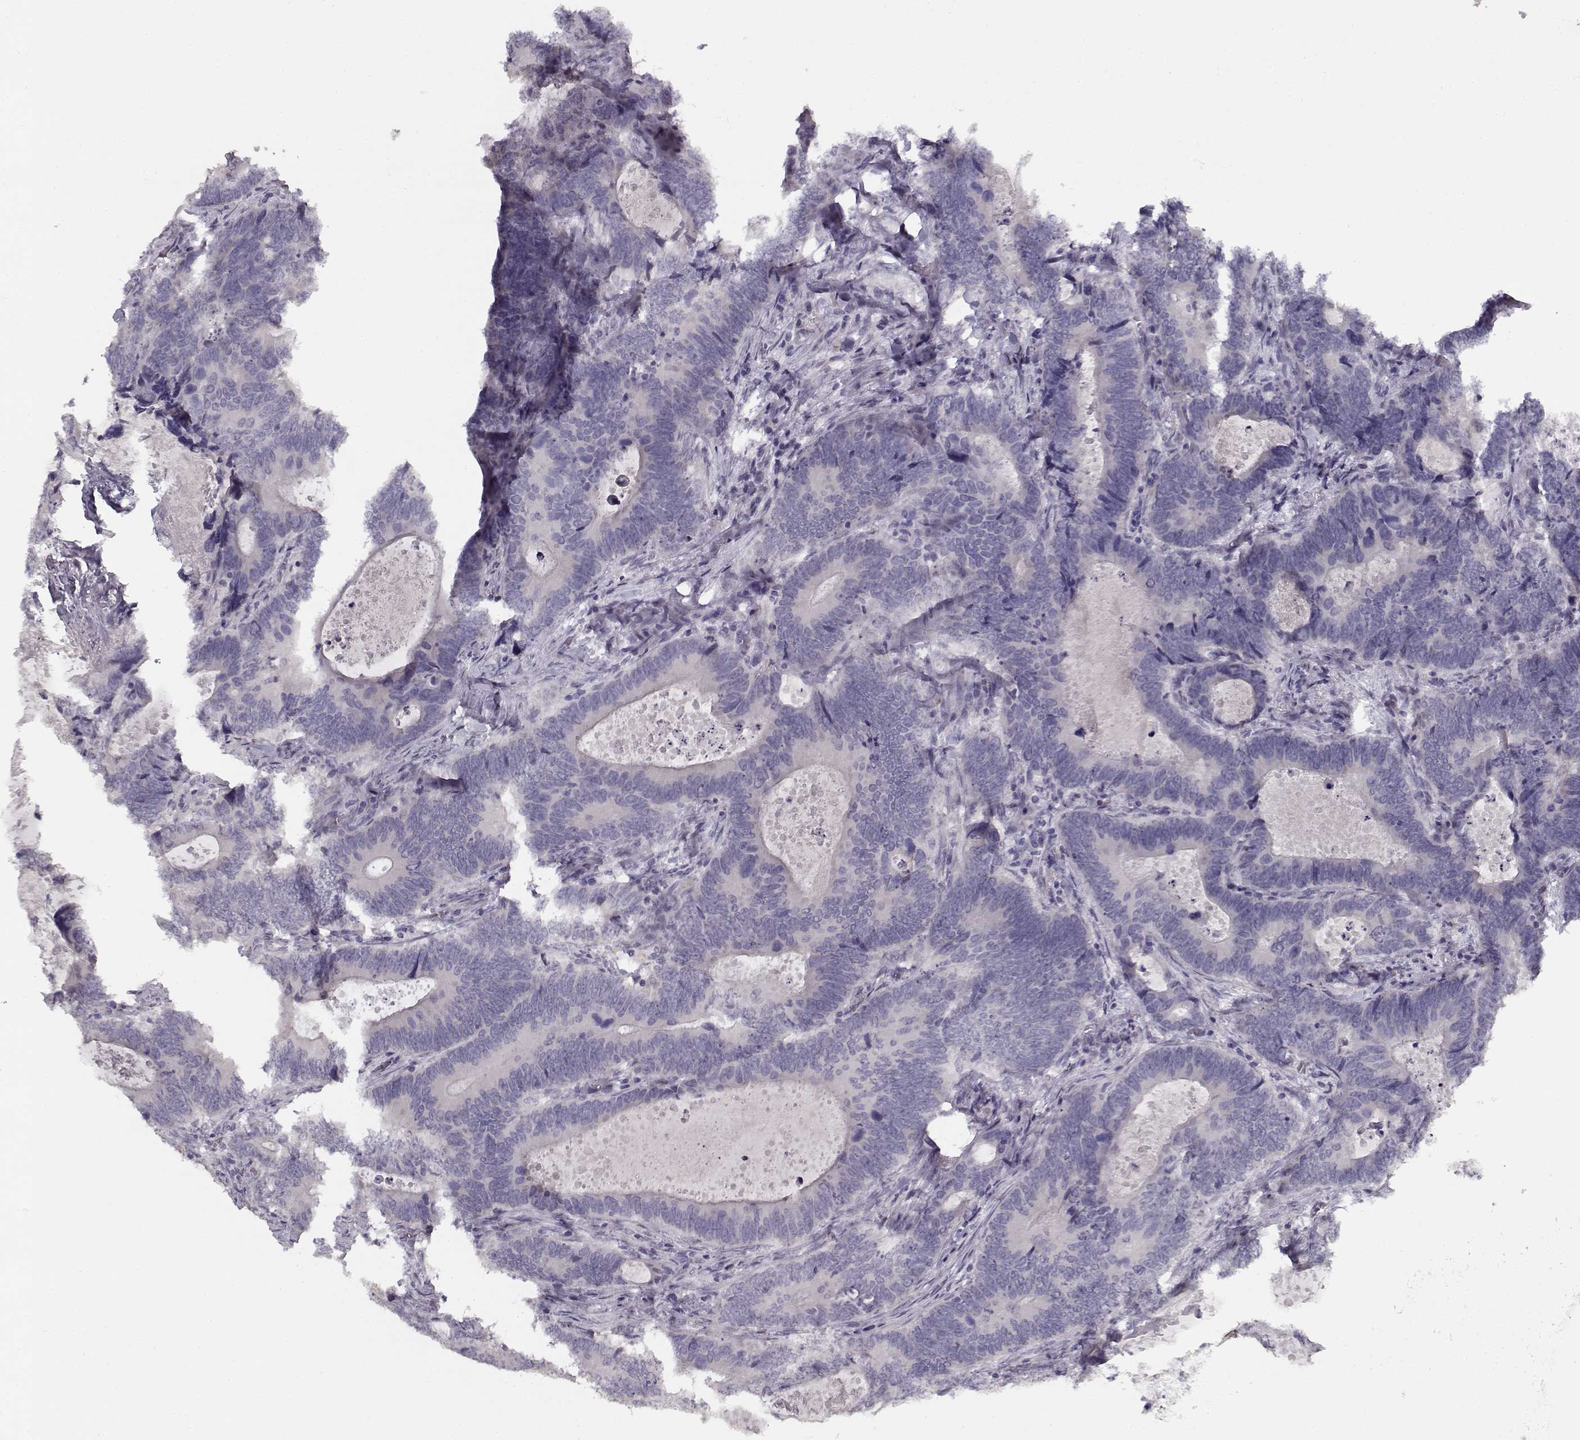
{"staining": {"intensity": "negative", "quantity": "none", "location": "none"}, "tissue": "colorectal cancer", "cell_type": "Tumor cells", "image_type": "cancer", "snomed": [{"axis": "morphology", "description": "Adenocarcinoma, NOS"}, {"axis": "topography", "description": "Colon"}], "caption": "This is an immunohistochemistry micrograph of adenocarcinoma (colorectal). There is no positivity in tumor cells.", "gene": "SNCA", "patient": {"sex": "female", "age": 82}}